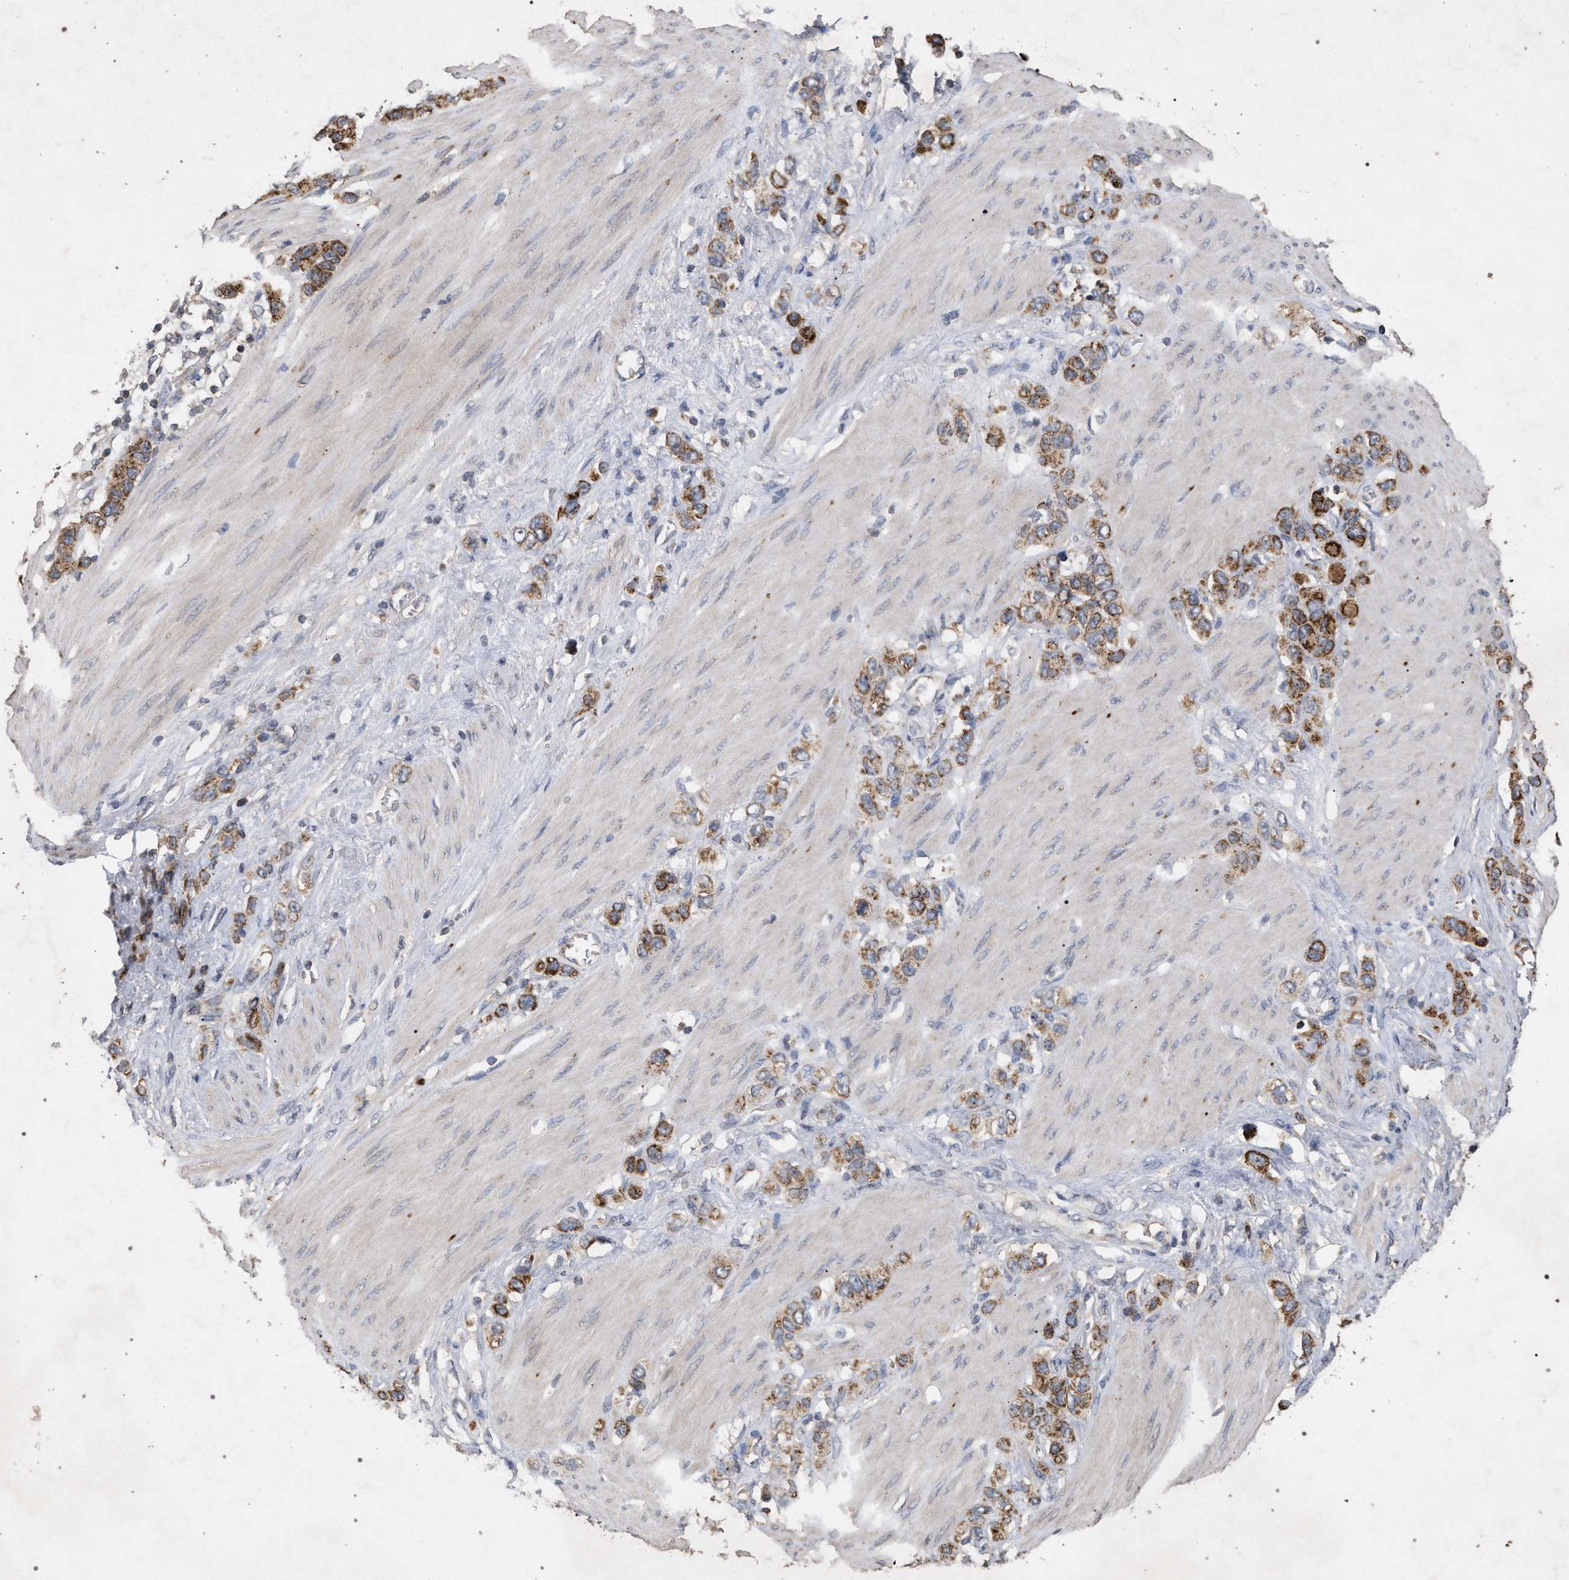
{"staining": {"intensity": "moderate", "quantity": ">75%", "location": "cytoplasmic/membranous"}, "tissue": "stomach cancer", "cell_type": "Tumor cells", "image_type": "cancer", "snomed": [{"axis": "morphology", "description": "Adenocarcinoma, NOS"}, {"axis": "morphology", "description": "Adenocarcinoma, High grade"}, {"axis": "topography", "description": "Stomach, upper"}, {"axis": "topography", "description": "Stomach, lower"}], "caption": "Immunohistochemical staining of stomach cancer exhibits medium levels of moderate cytoplasmic/membranous protein expression in about >75% of tumor cells.", "gene": "PKD2L1", "patient": {"sex": "female", "age": 65}}